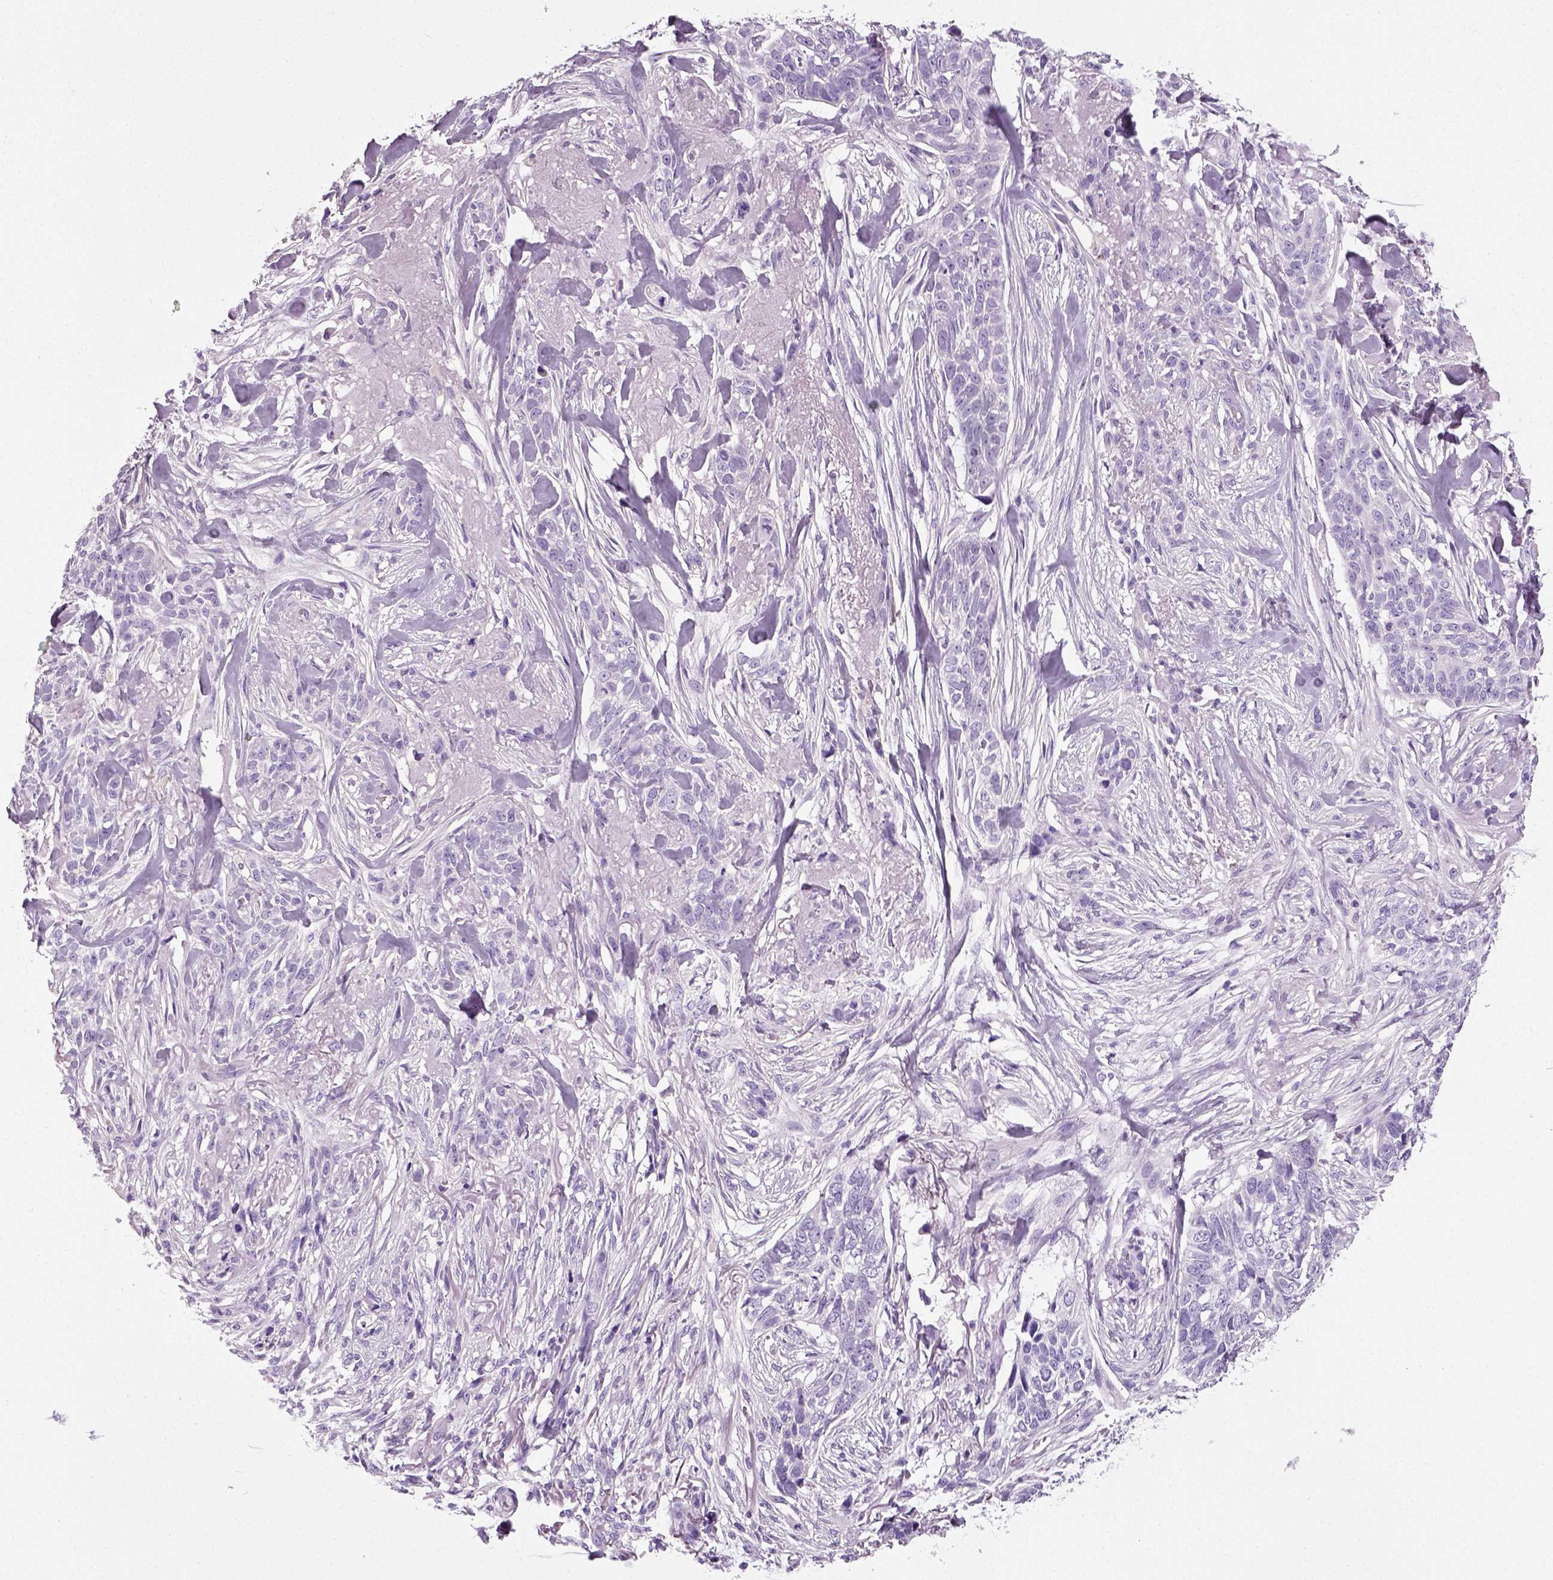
{"staining": {"intensity": "negative", "quantity": "none", "location": "none"}, "tissue": "skin cancer", "cell_type": "Tumor cells", "image_type": "cancer", "snomed": [{"axis": "morphology", "description": "Basal cell carcinoma"}, {"axis": "topography", "description": "Skin"}], "caption": "There is no significant expression in tumor cells of skin basal cell carcinoma.", "gene": "NECAB2", "patient": {"sex": "male", "age": 74}}